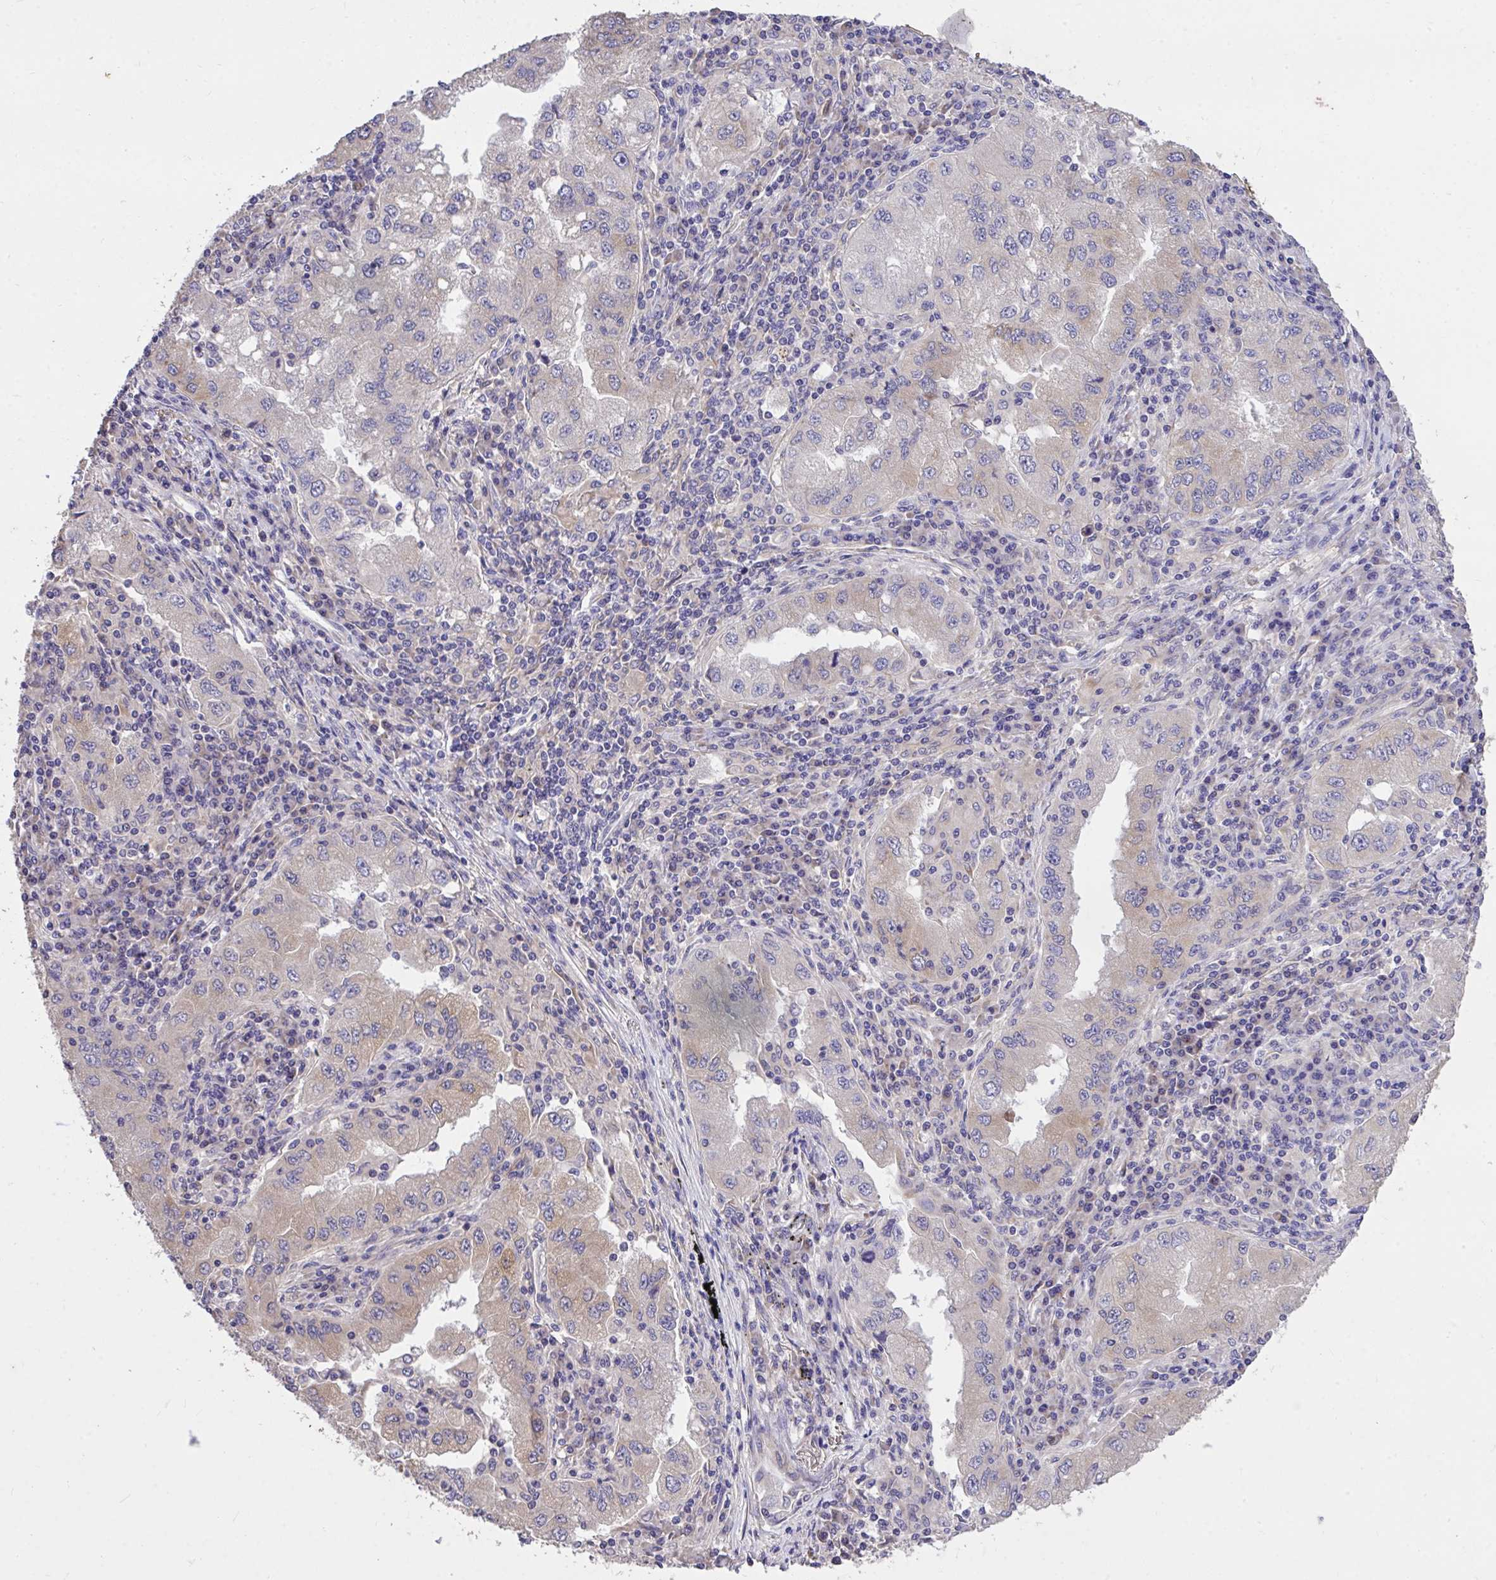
{"staining": {"intensity": "weak", "quantity": "25%-75%", "location": "cytoplasmic/membranous"}, "tissue": "lung cancer", "cell_type": "Tumor cells", "image_type": "cancer", "snomed": [{"axis": "morphology", "description": "Adenocarcinoma, NOS"}, {"axis": "morphology", "description": "Adenocarcinoma primary or metastatic"}, {"axis": "topography", "description": "Lung"}], "caption": "A histopathology image showing weak cytoplasmic/membranous positivity in approximately 25%-75% of tumor cells in lung cancer, as visualized by brown immunohistochemical staining.", "gene": "MPC2", "patient": {"sex": "male", "age": 74}}